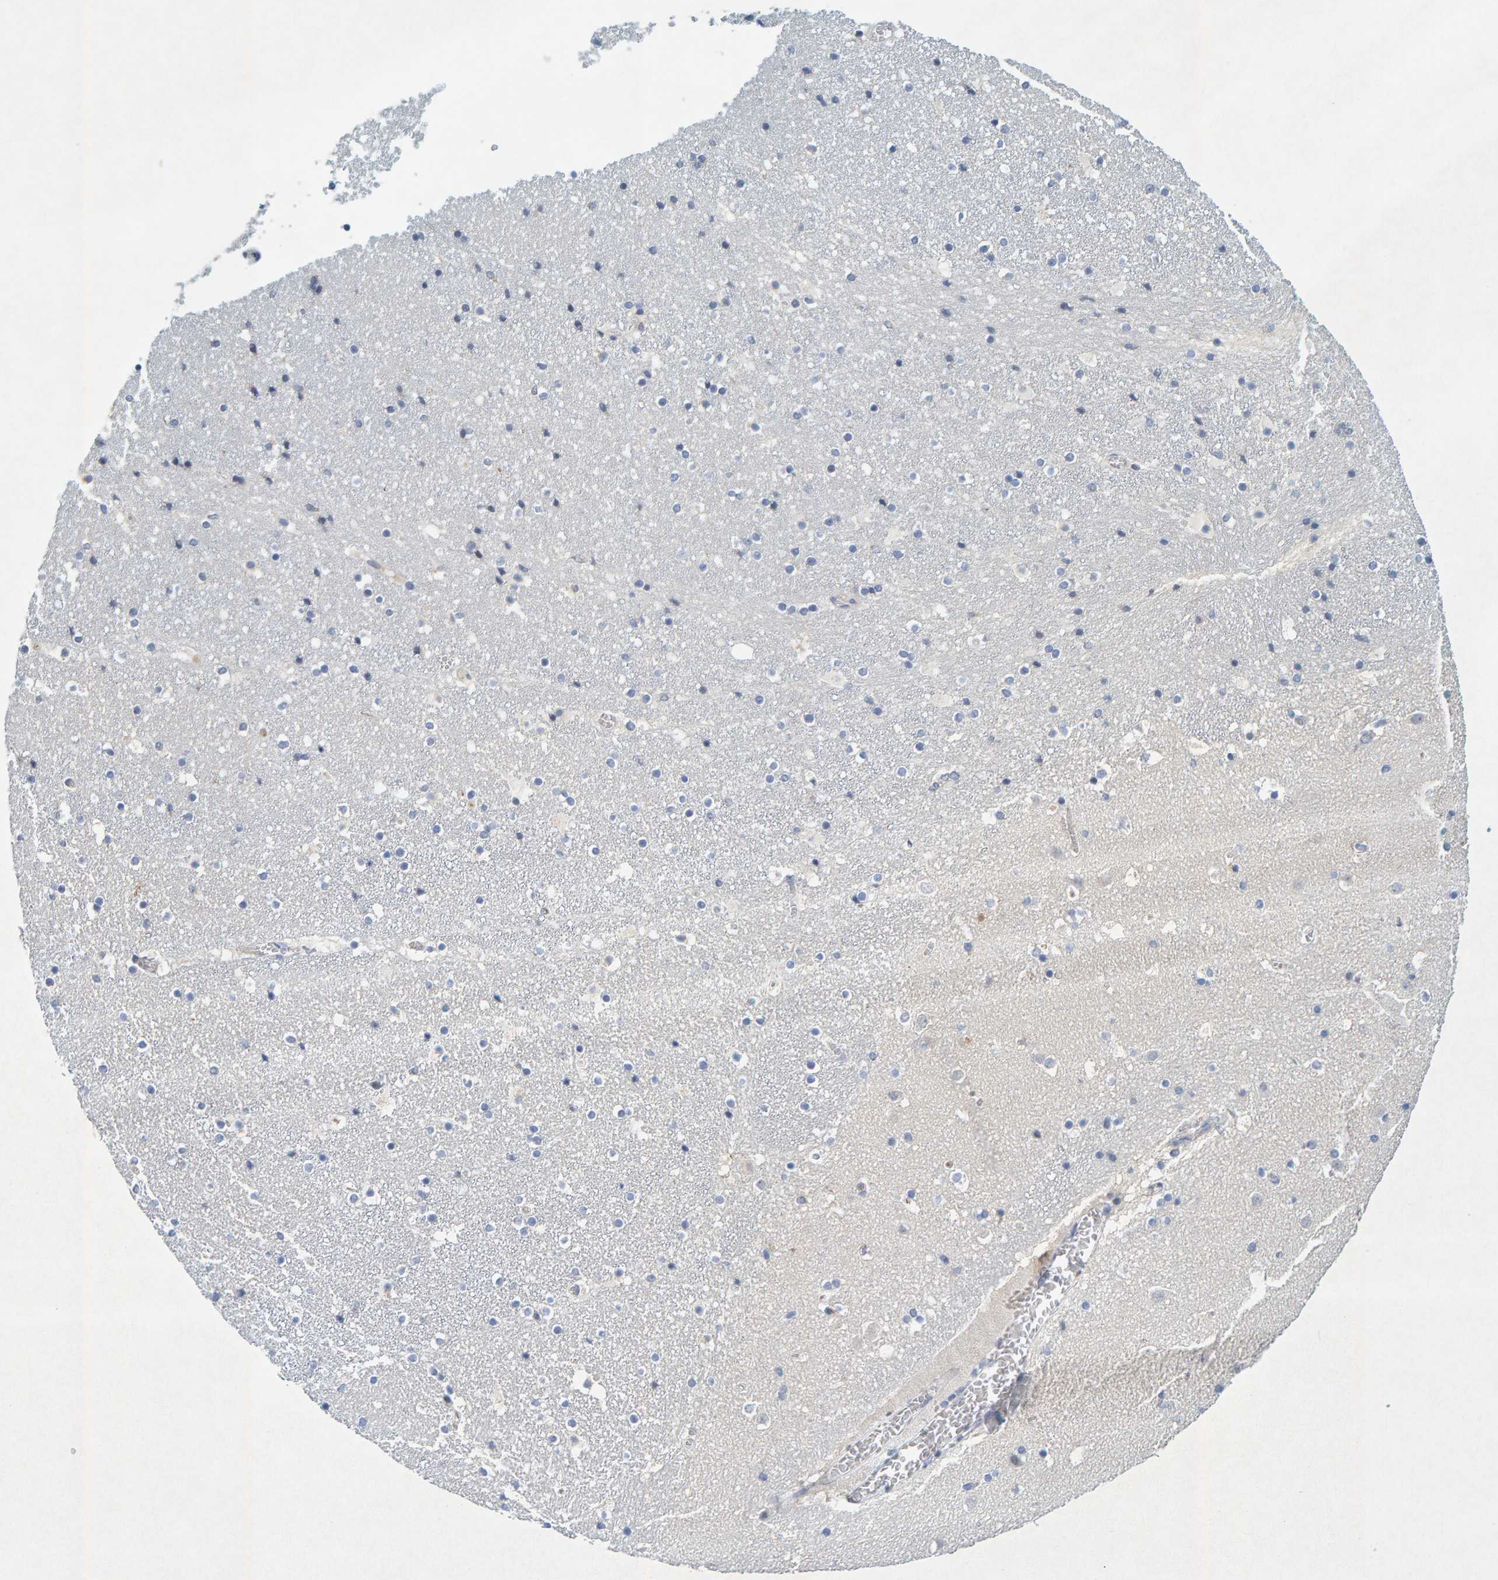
{"staining": {"intensity": "negative", "quantity": "none", "location": "none"}, "tissue": "caudate", "cell_type": "Glial cells", "image_type": "normal", "snomed": [{"axis": "morphology", "description": "Normal tissue, NOS"}, {"axis": "topography", "description": "Lateral ventricle wall"}], "caption": "DAB (3,3'-diaminobenzidine) immunohistochemical staining of benign caudate exhibits no significant expression in glial cells. The staining is performed using DAB (3,3'-diaminobenzidine) brown chromogen with nuclei counter-stained in using hematoxylin.", "gene": "ZNF77", "patient": {"sex": "male", "age": 45}}